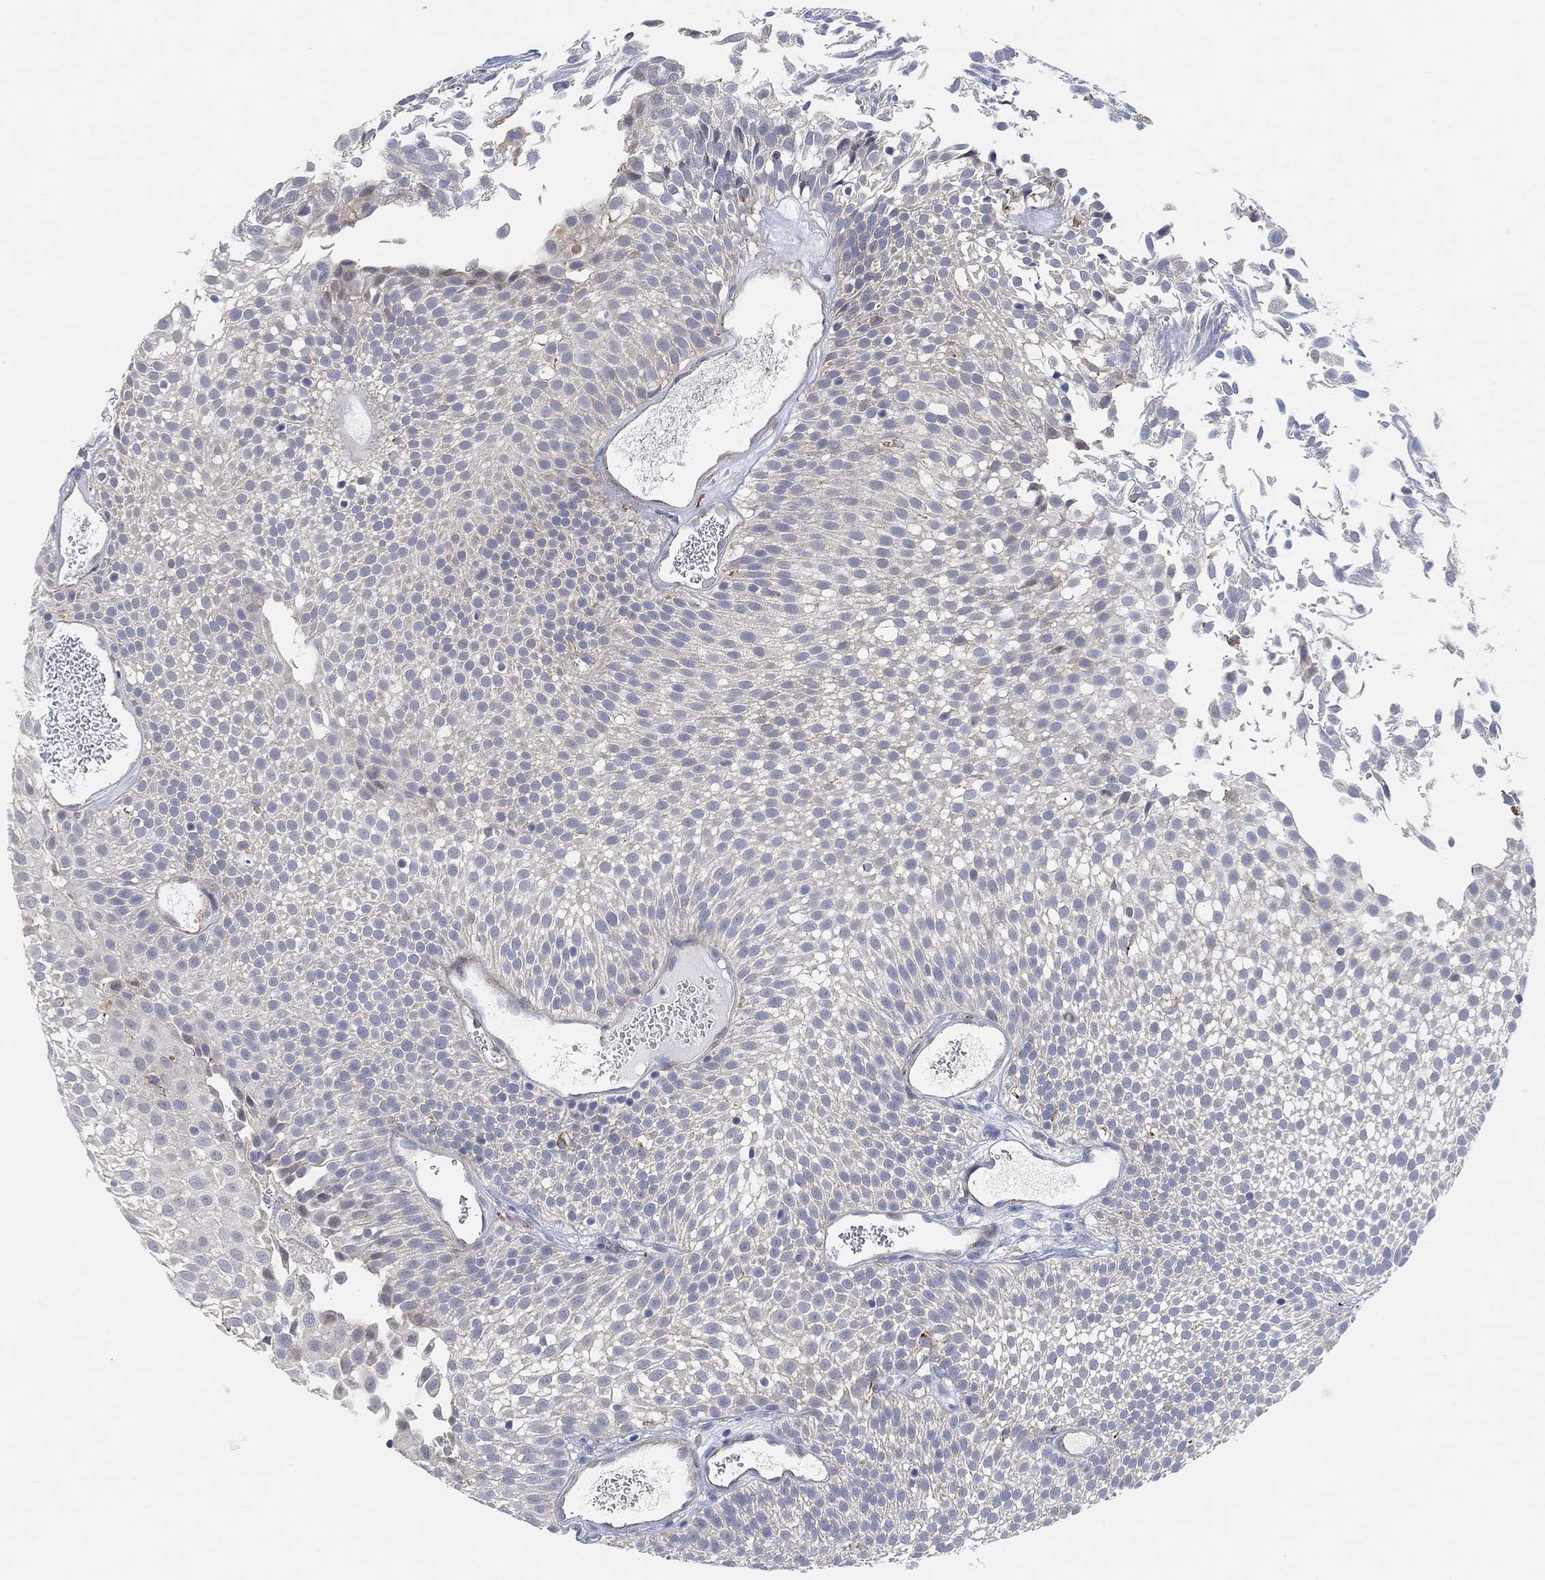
{"staining": {"intensity": "negative", "quantity": "none", "location": "none"}, "tissue": "urothelial cancer", "cell_type": "Tumor cells", "image_type": "cancer", "snomed": [{"axis": "morphology", "description": "Urothelial carcinoma, Low grade"}, {"axis": "topography", "description": "Urinary bladder"}], "caption": "Photomicrograph shows no protein positivity in tumor cells of urothelial cancer tissue.", "gene": "HCRTR1", "patient": {"sex": "male", "age": 52}}